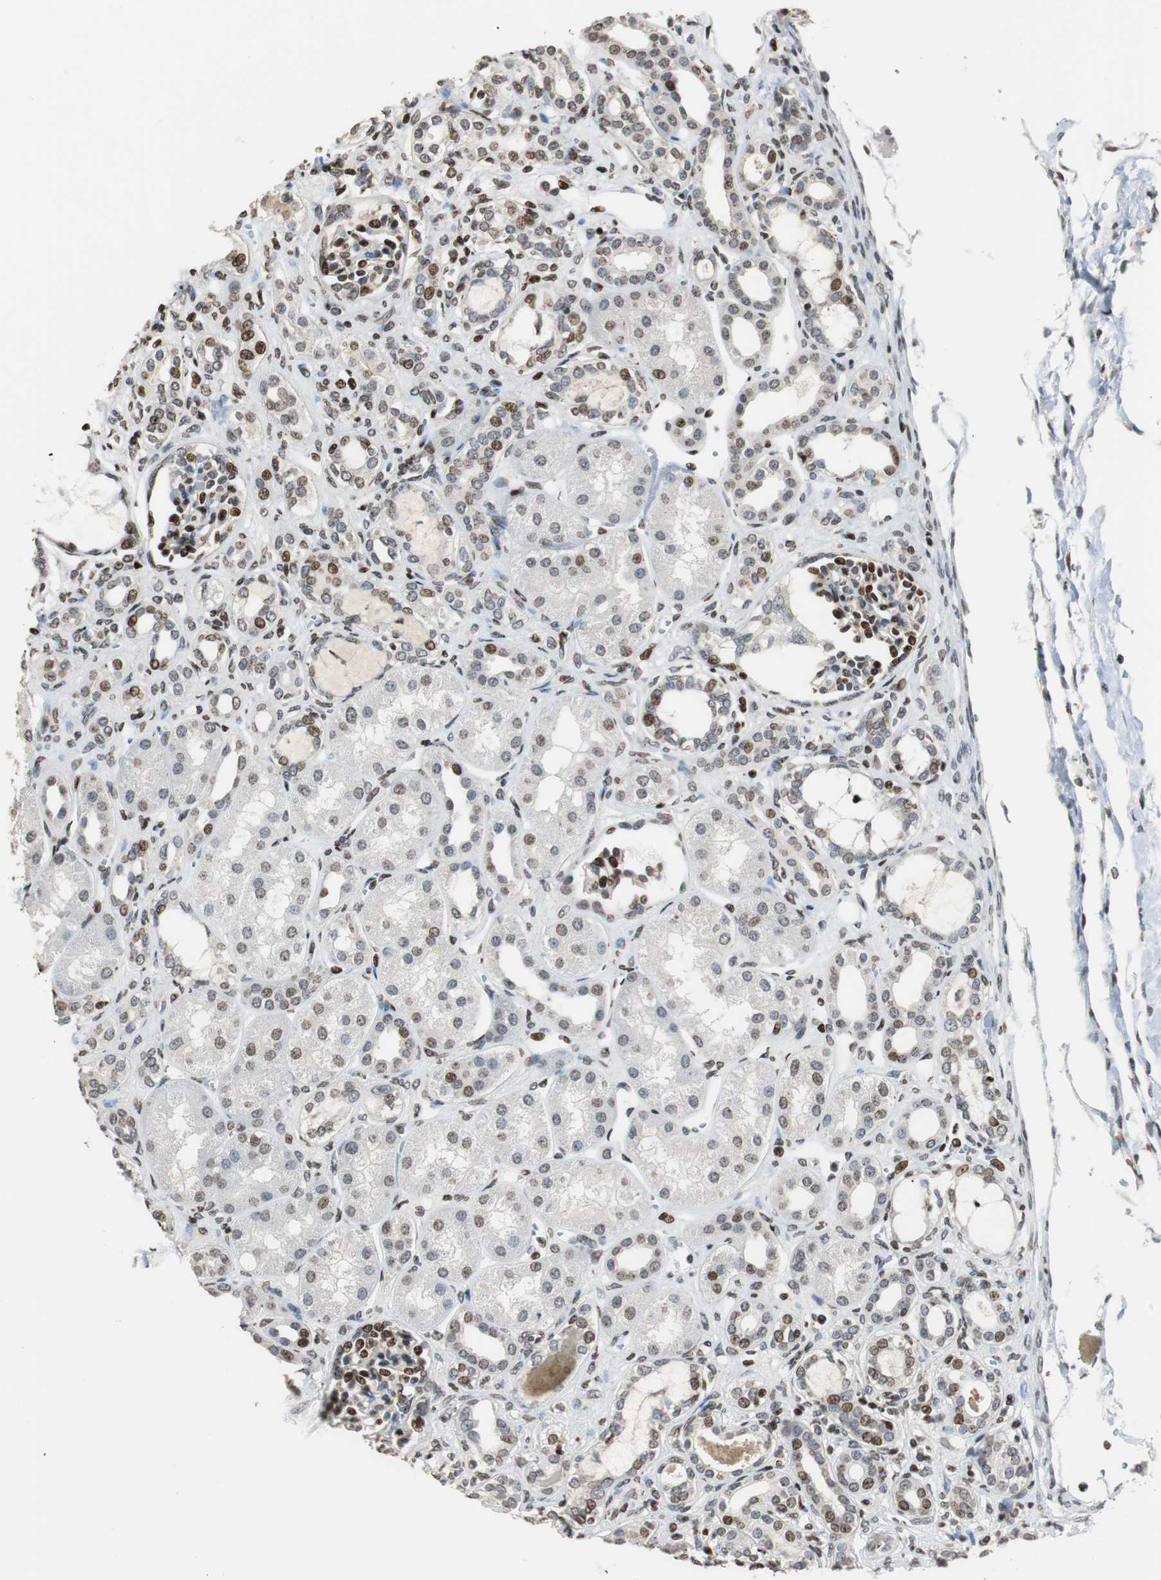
{"staining": {"intensity": "strong", "quantity": ">75%", "location": "nuclear"}, "tissue": "kidney", "cell_type": "Cells in glomeruli", "image_type": "normal", "snomed": [{"axis": "morphology", "description": "Normal tissue, NOS"}, {"axis": "topography", "description": "Kidney"}], "caption": "Benign kidney reveals strong nuclear staining in about >75% of cells in glomeruli.", "gene": "PAXIP1", "patient": {"sex": "male", "age": 7}}